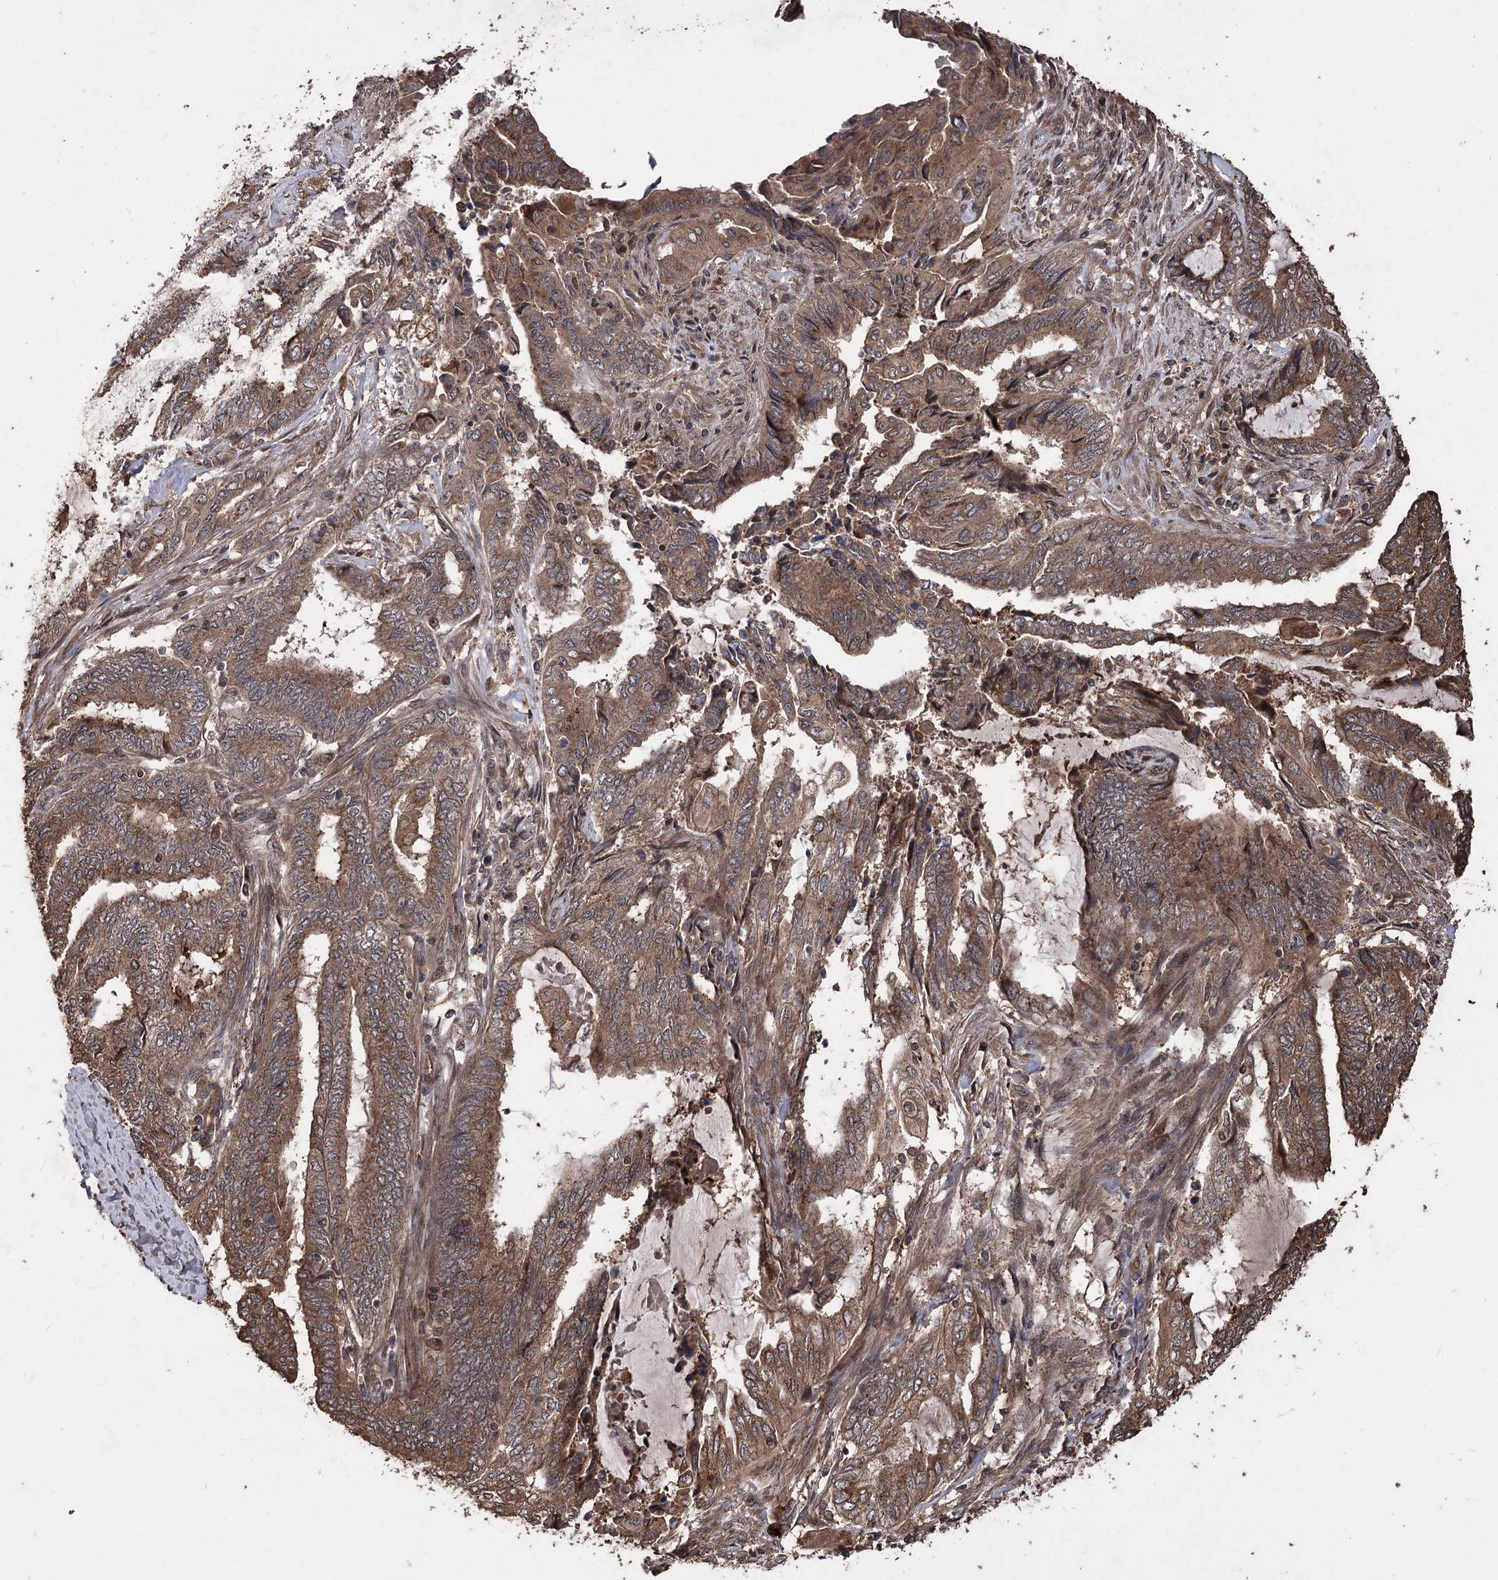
{"staining": {"intensity": "moderate", "quantity": ">75%", "location": "cytoplasmic/membranous"}, "tissue": "endometrial cancer", "cell_type": "Tumor cells", "image_type": "cancer", "snomed": [{"axis": "morphology", "description": "Adenocarcinoma, NOS"}, {"axis": "topography", "description": "Uterus"}, {"axis": "topography", "description": "Endometrium"}], "caption": "Tumor cells show medium levels of moderate cytoplasmic/membranous positivity in about >75% of cells in adenocarcinoma (endometrial).", "gene": "RASSF3", "patient": {"sex": "female", "age": 70}}